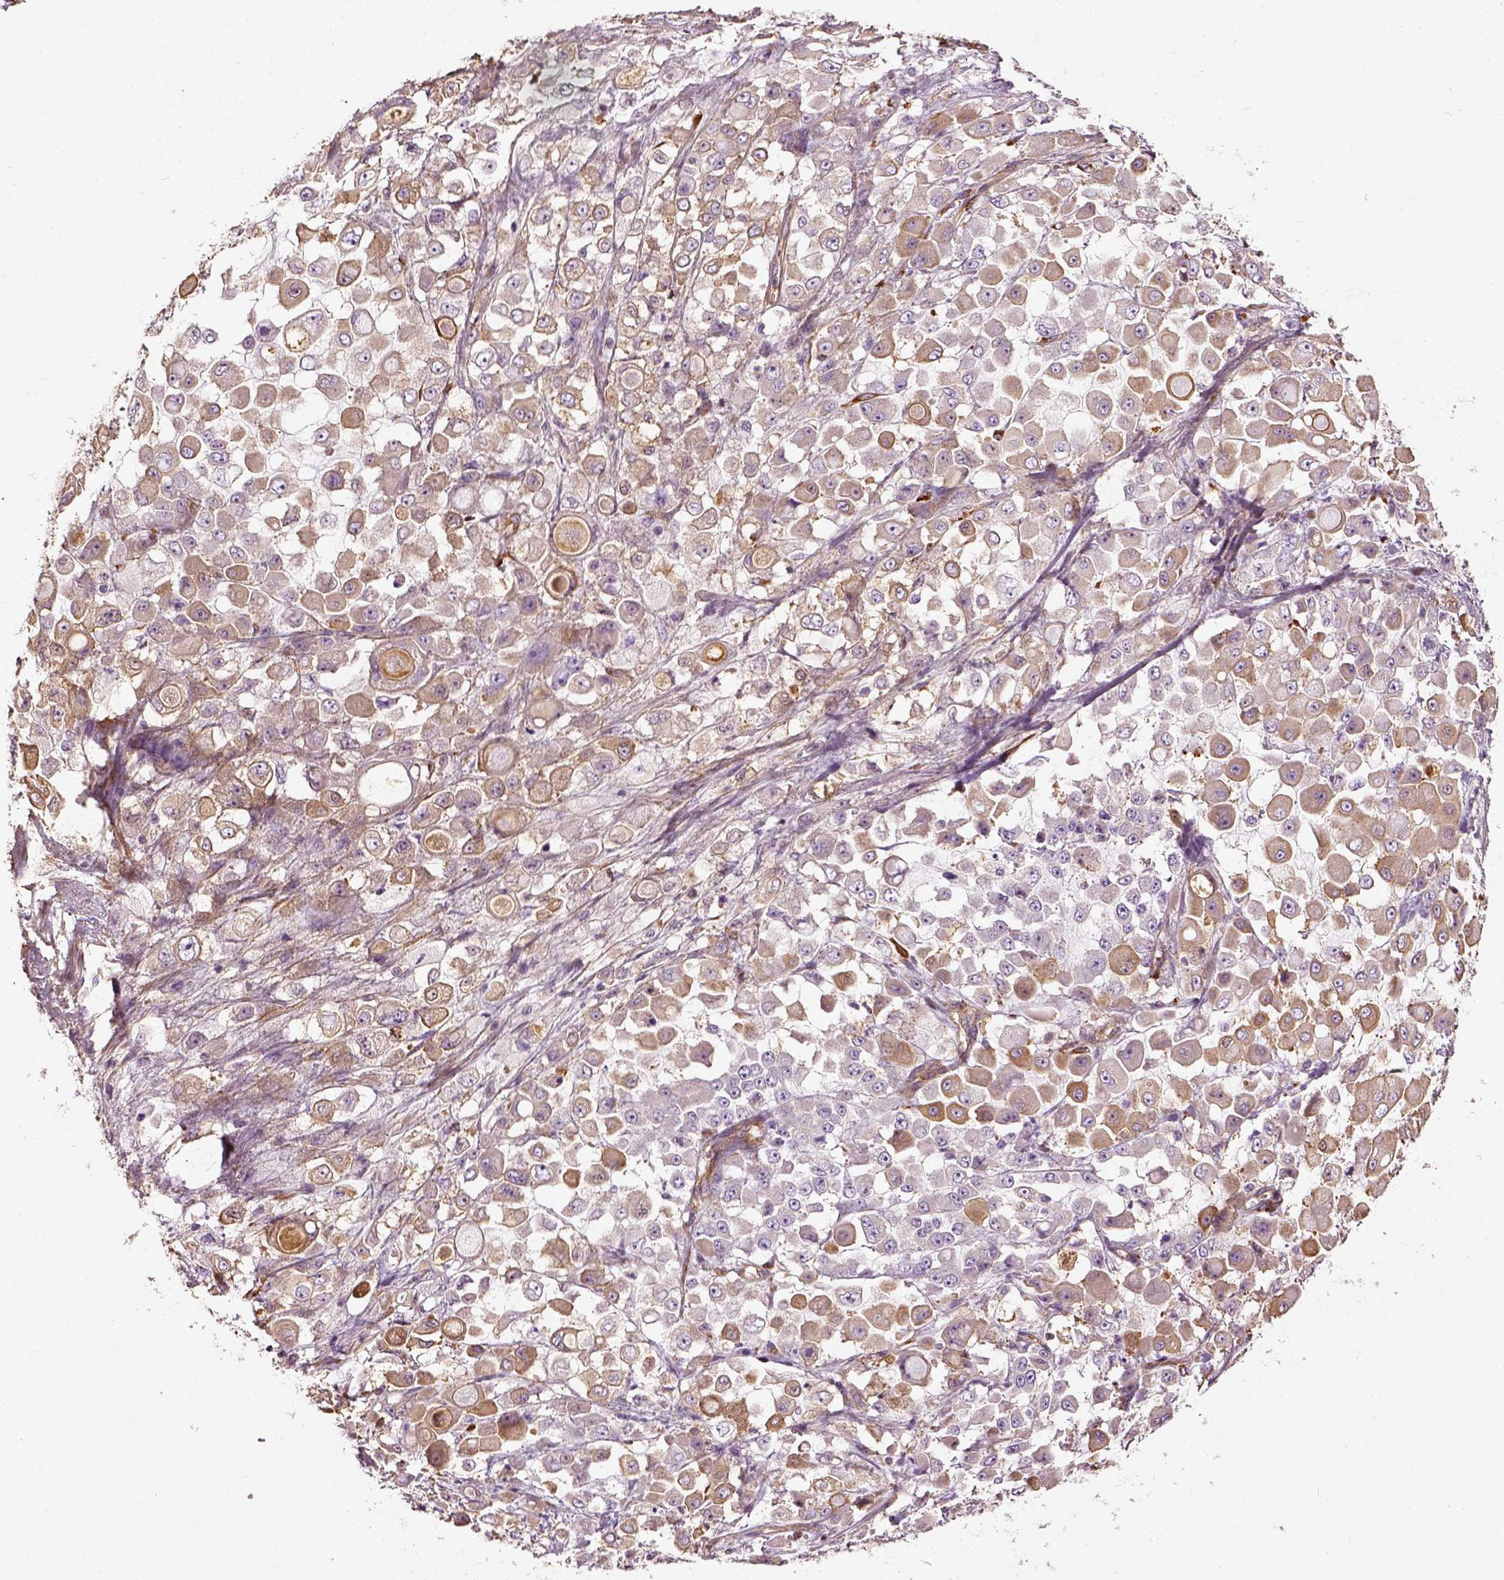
{"staining": {"intensity": "moderate", "quantity": "25%-75%", "location": "cytoplasmic/membranous"}, "tissue": "stomach cancer", "cell_type": "Tumor cells", "image_type": "cancer", "snomed": [{"axis": "morphology", "description": "Adenocarcinoma, NOS"}, {"axis": "topography", "description": "Stomach"}], "caption": "A brown stain labels moderate cytoplasmic/membranous positivity of a protein in human stomach cancer tumor cells.", "gene": "COL6A2", "patient": {"sex": "female", "age": 76}}